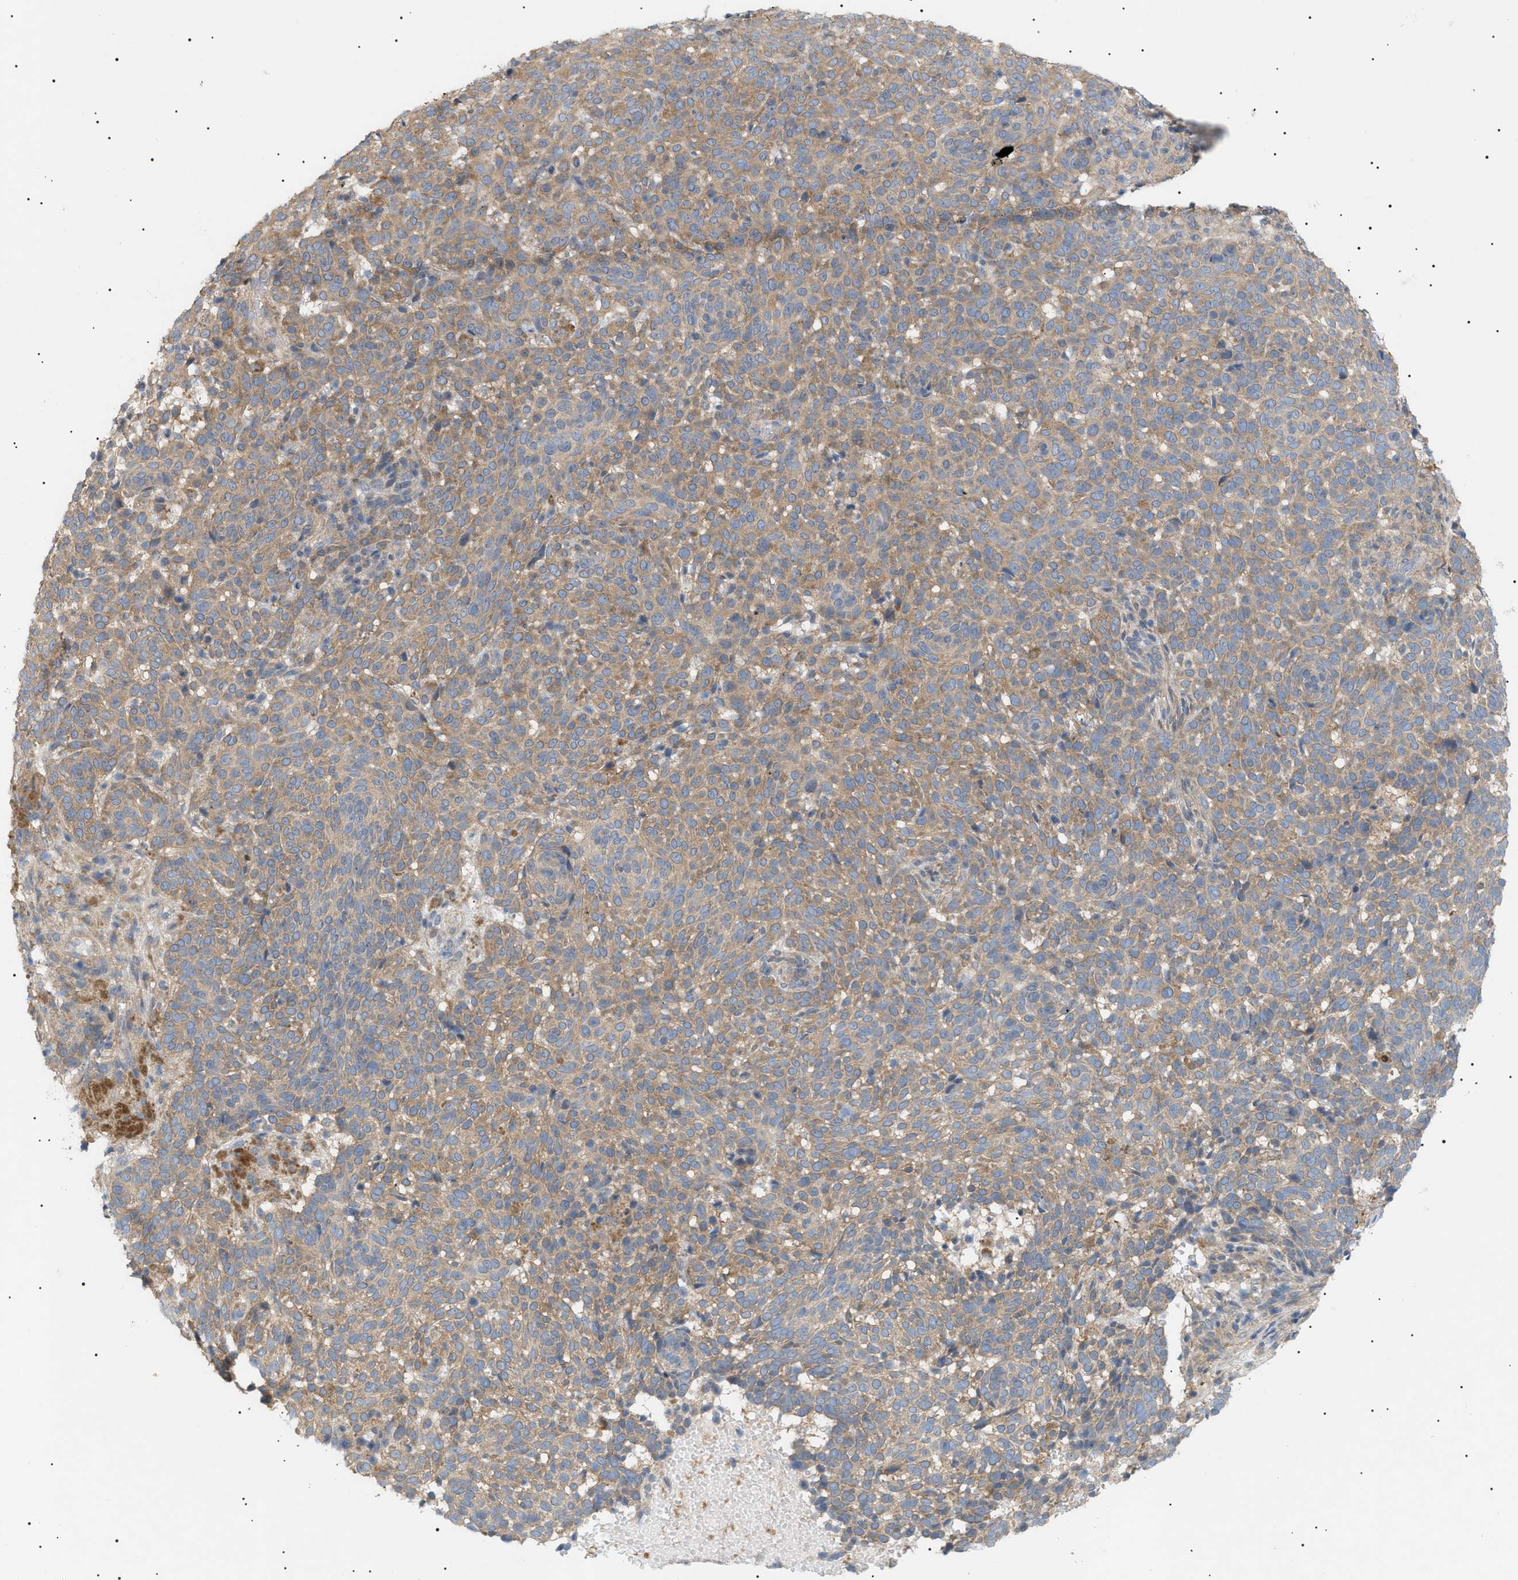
{"staining": {"intensity": "moderate", "quantity": ">75%", "location": "cytoplasmic/membranous"}, "tissue": "skin cancer", "cell_type": "Tumor cells", "image_type": "cancer", "snomed": [{"axis": "morphology", "description": "Basal cell carcinoma"}, {"axis": "topography", "description": "Skin"}], "caption": "Basal cell carcinoma (skin) stained with DAB immunohistochemistry shows medium levels of moderate cytoplasmic/membranous positivity in approximately >75% of tumor cells. (IHC, brightfield microscopy, high magnification).", "gene": "IRS2", "patient": {"sex": "male", "age": 85}}